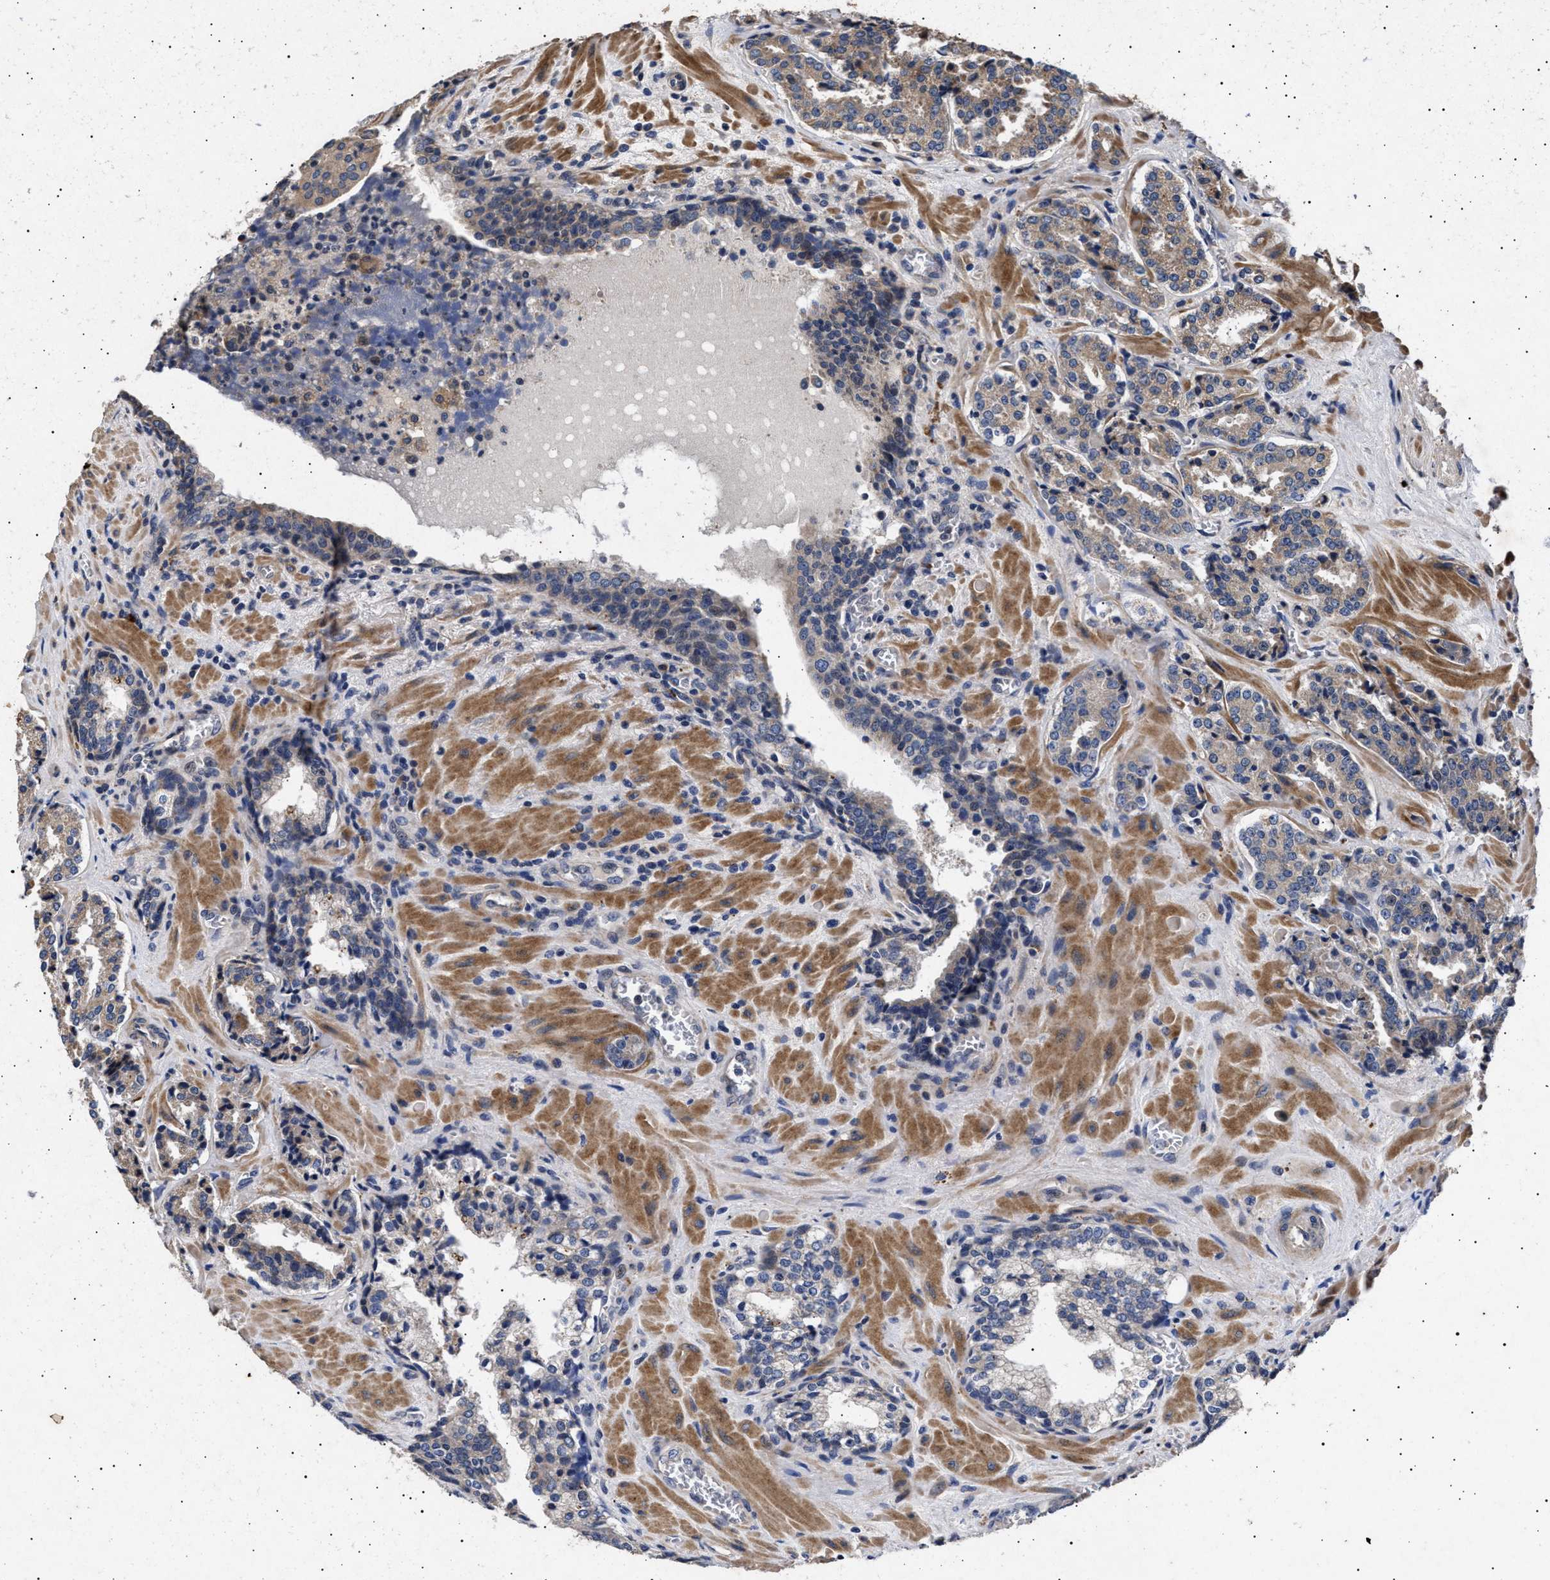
{"staining": {"intensity": "weak", "quantity": "25%-75%", "location": "cytoplasmic/membranous"}, "tissue": "prostate cancer", "cell_type": "Tumor cells", "image_type": "cancer", "snomed": [{"axis": "morphology", "description": "Adenocarcinoma, High grade"}, {"axis": "topography", "description": "Prostate"}], "caption": "Protein analysis of prostate cancer tissue reveals weak cytoplasmic/membranous expression in about 25%-75% of tumor cells.", "gene": "ITGB5", "patient": {"sex": "male", "age": 60}}